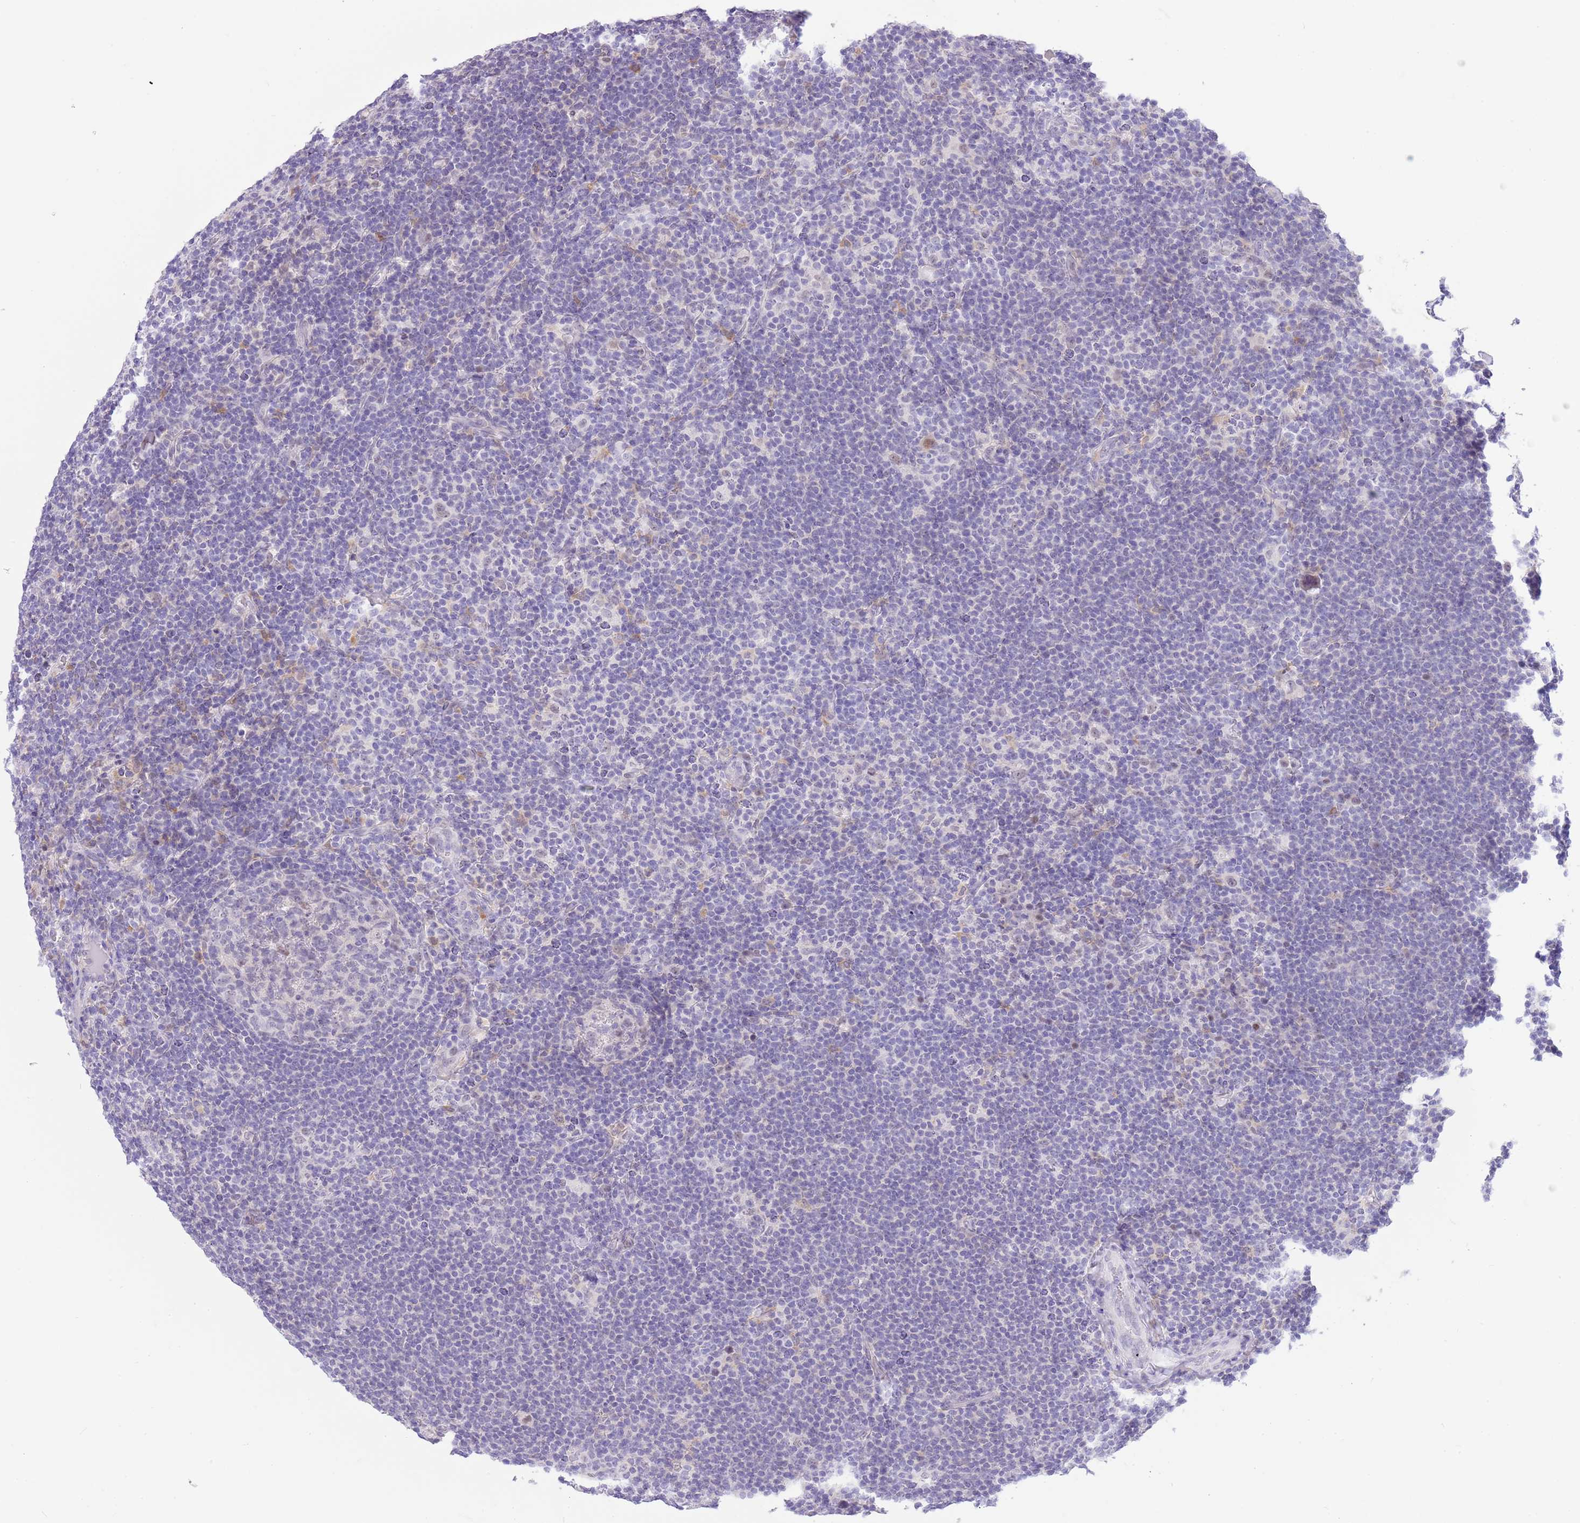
{"staining": {"intensity": "weak", "quantity": "<25%", "location": "nuclear"}, "tissue": "lymphoma", "cell_type": "Tumor cells", "image_type": "cancer", "snomed": [{"axis": "morphology", "description": "Hodgkin's disease, NOS"}, {"axis": "topography", "description": "Lymph node"}], "caption": "IHC image of Hodgkin's disease stained for a protein (brown), which displays no positivity in tumor cells.", "gene": "PPP1R17", "patient": {"sex": "female", "age": 57}}